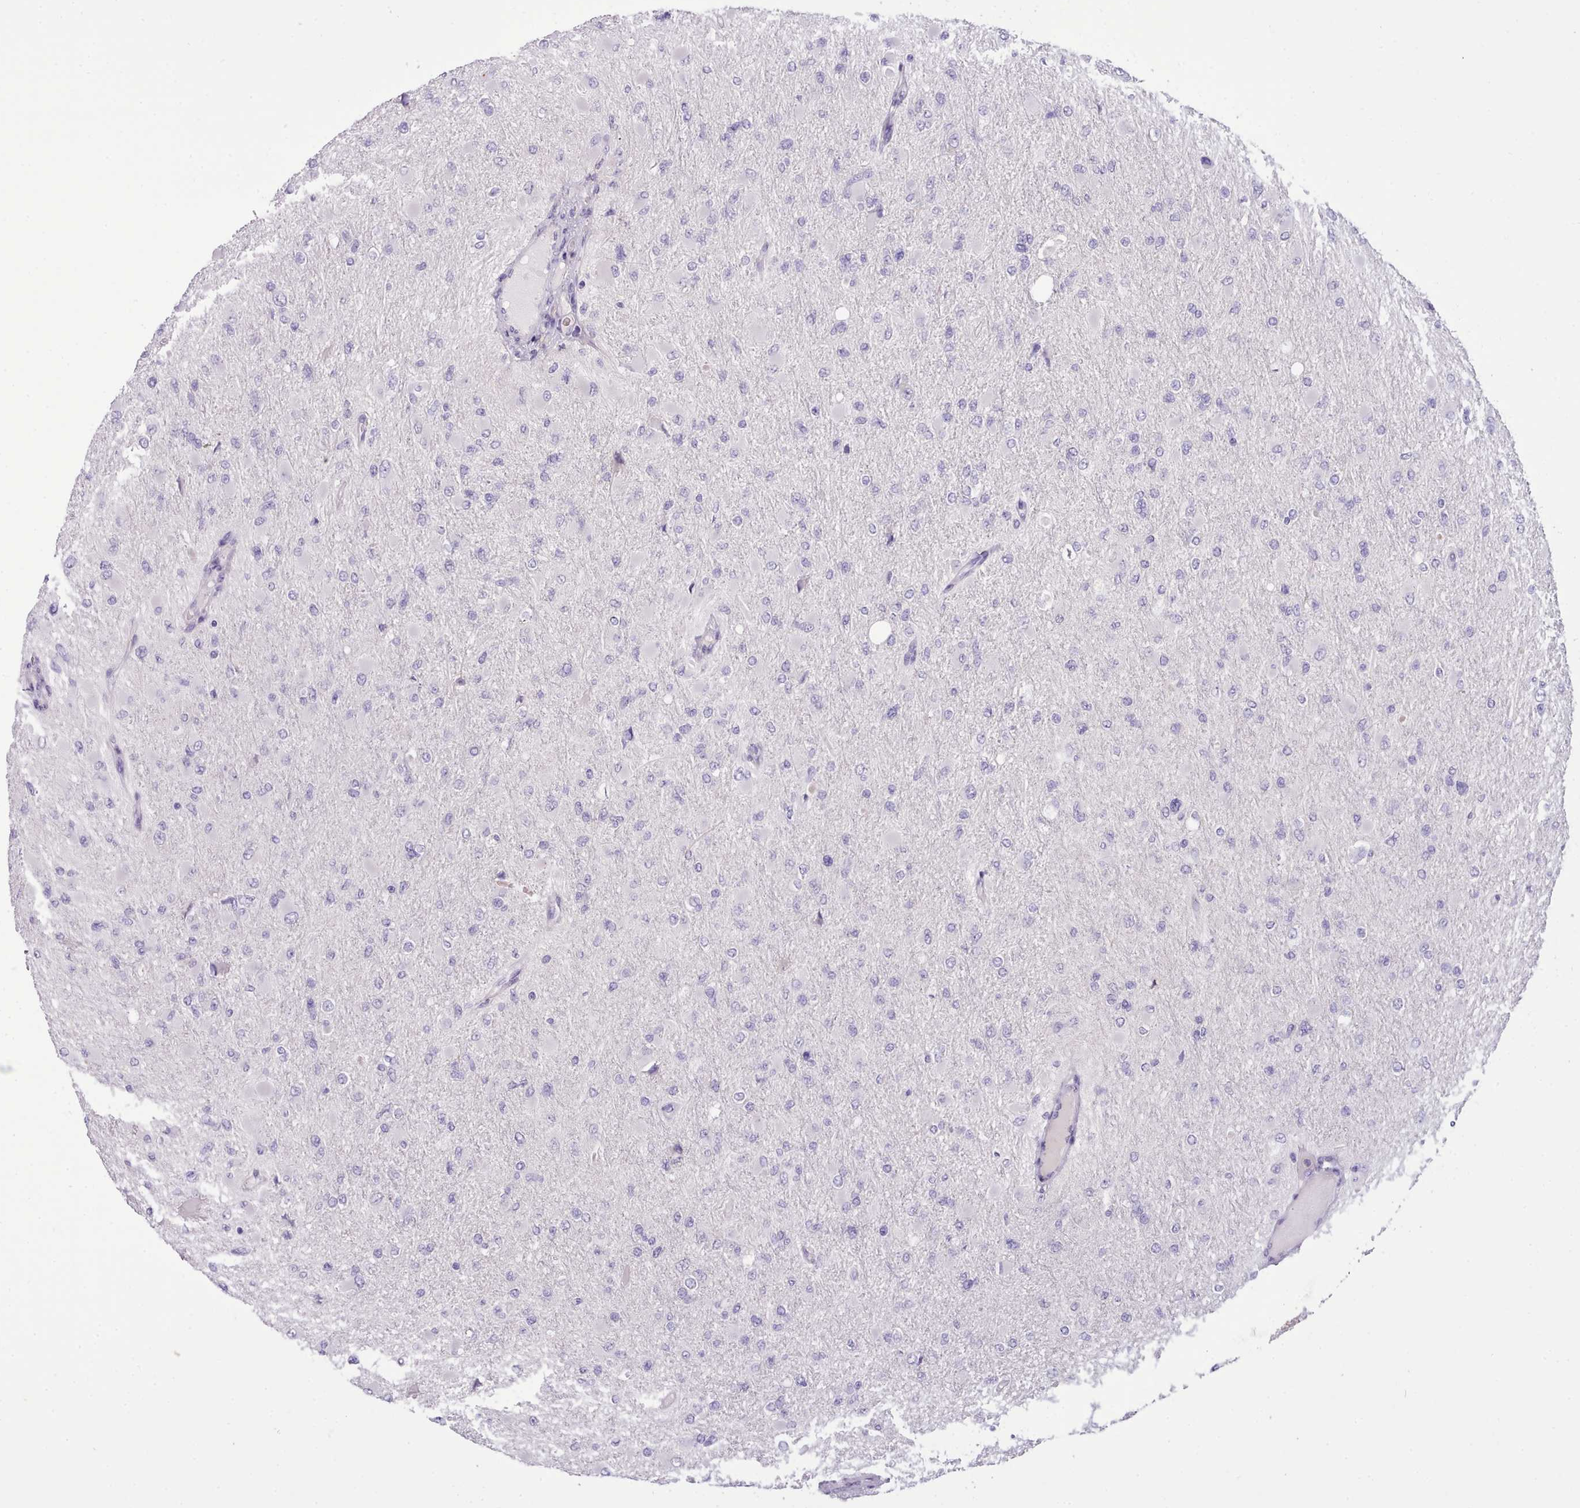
{"staining": {"intensity": "negative", "quantity": "none", "location": "none"}, "tissue": "glioma", "cell_type": "Tumor cells", "image_type": "cancer", "snomed": [{"axis": "morphology", "description": "Glioma, malignant, High grade"}, {"axis": "topography", "description": "Cerebral cortex"}], "caption": "Tumor cells show no significant staining in malignant glioma (high-grade).", "gene": "CYP2A13", "patient": {"sex": "female", "age": 36}}